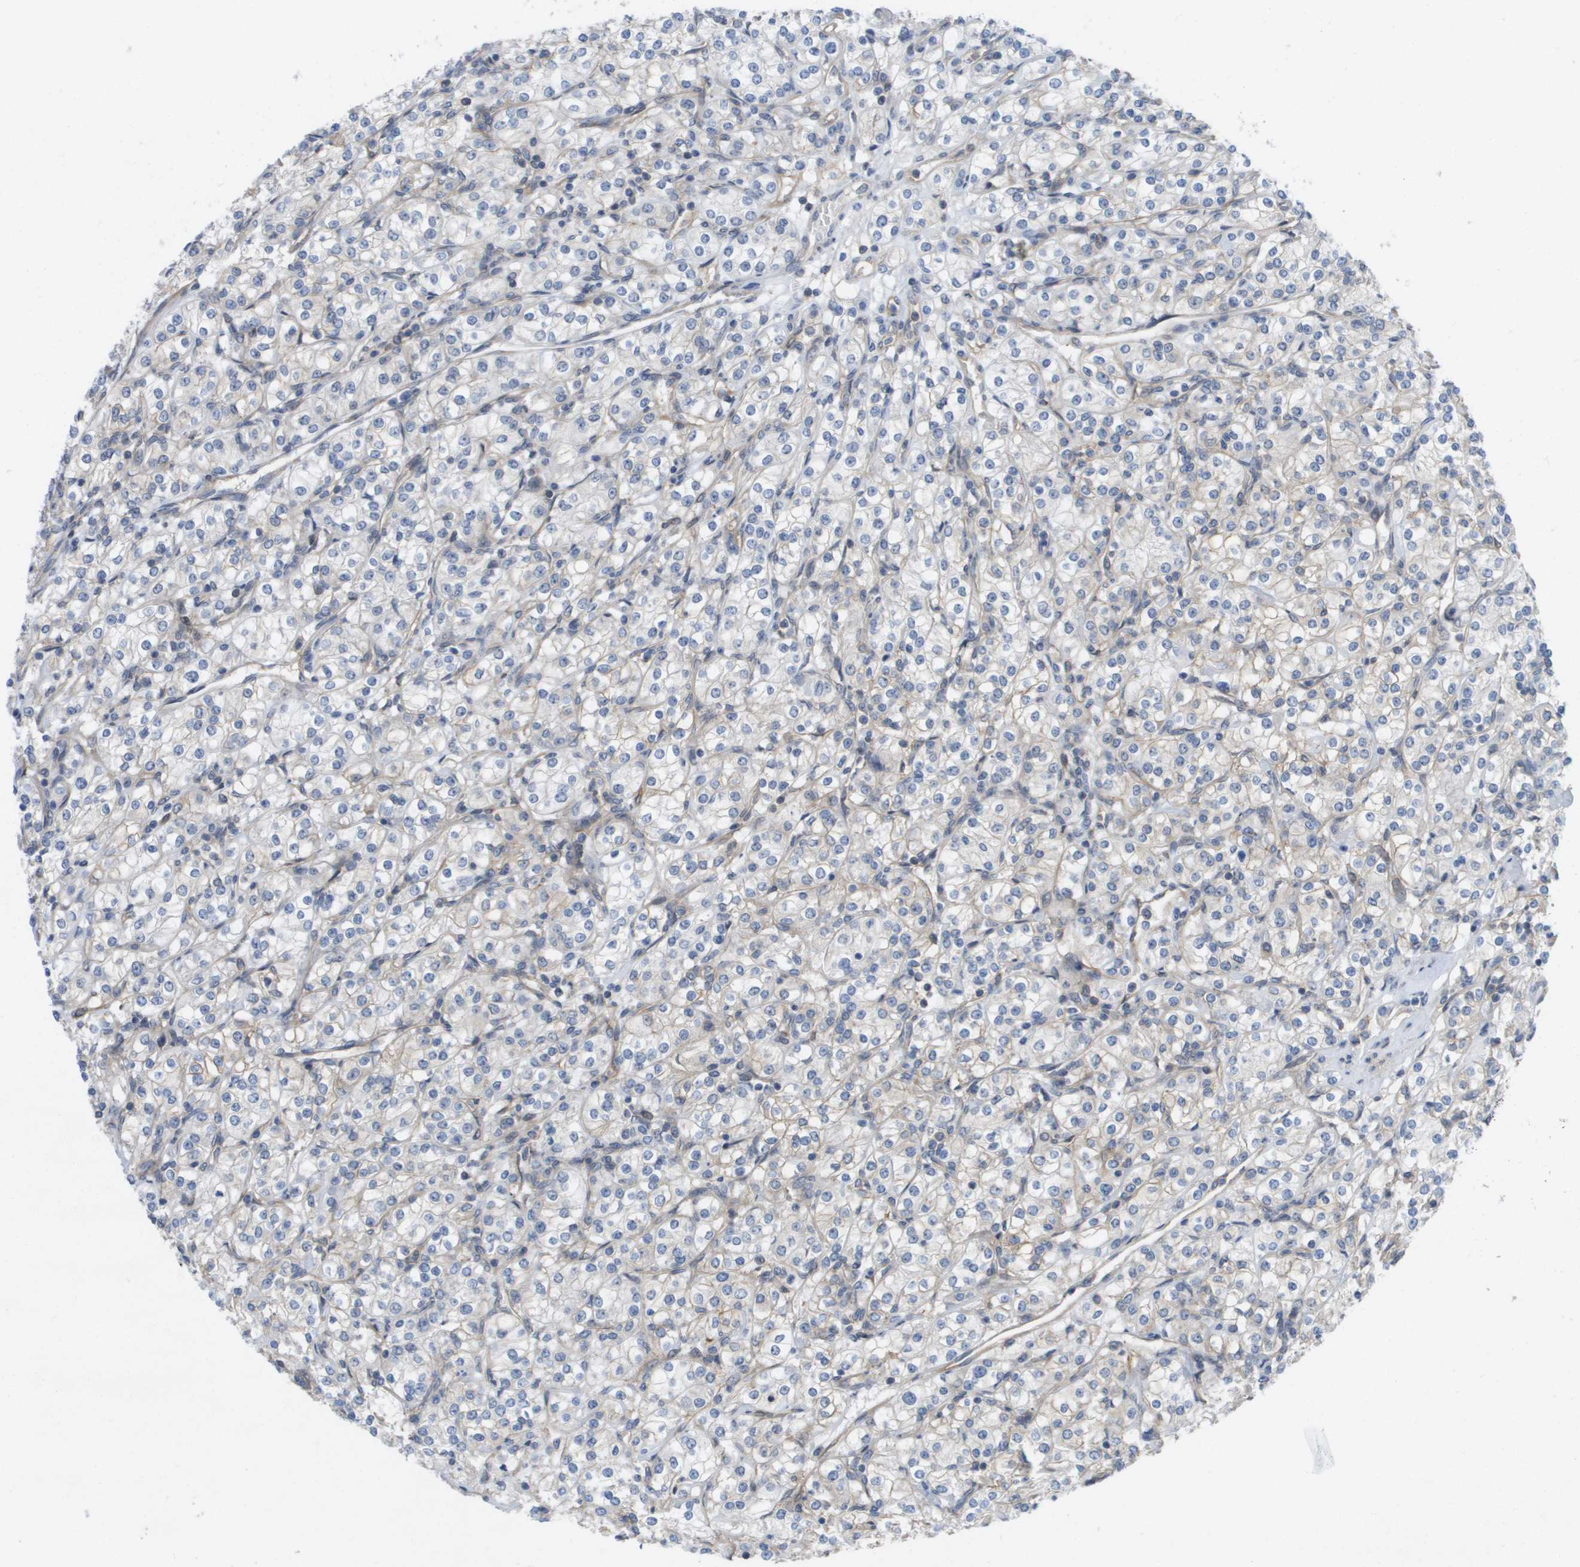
{"staining": {"intensity": "negative", "quantity": "none", "location": "none"}, "tissue": "renal cancer", "cell_type": "Tumor cells", "image_type": "cancer", "snomed": [{"axis": "morphology", "description": "Adenocarcinoma, NOS"}, {"axis": "topography", "description": "Kidney"}], "caption": "Immunohistochemistry (IHC) histopathology image of renal adenocarcinoma stained for a protein (brown), which demonstrates no expression in tumor cells.", "gene": "MTARC2", "patient": {"sex": "male", "age": 77}}